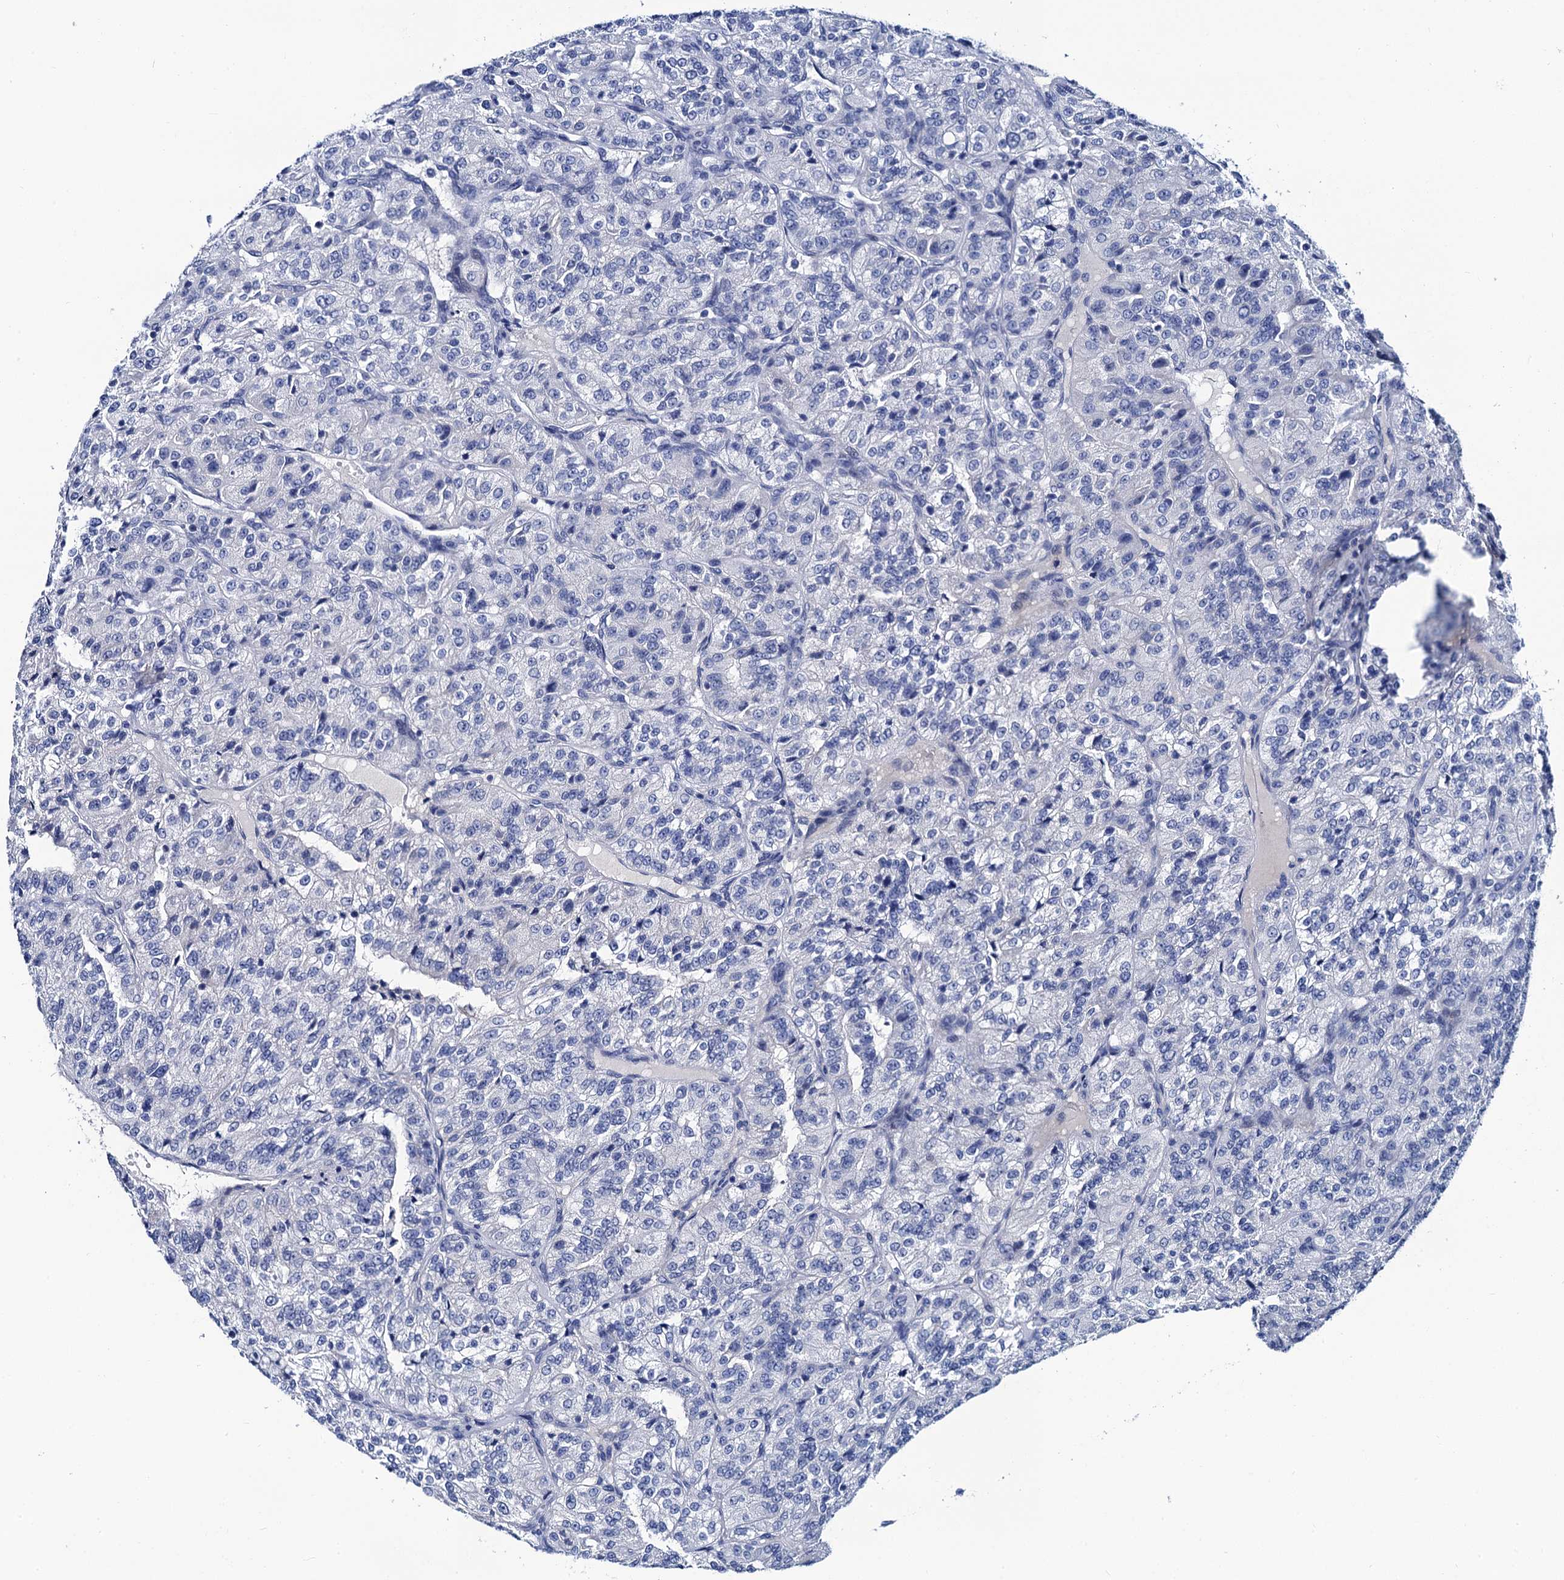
{"staining": {"intensity": "negative", "quantity": "none", "location": "none"}, "tissue": "renal cancer", "cell_type": "Tumor cells", "image_type": "cancer", "snomed": [{"axis": "morphology", "description": "Adenocarcinoma, NOS"}, {"axis": "topography", "description": "Kidney"}], "caption": "An image of human renal cancer is negative for staining in tumor cells.", "gene": "LYPD3", "patient": {"sex": "female", "age": 63}}